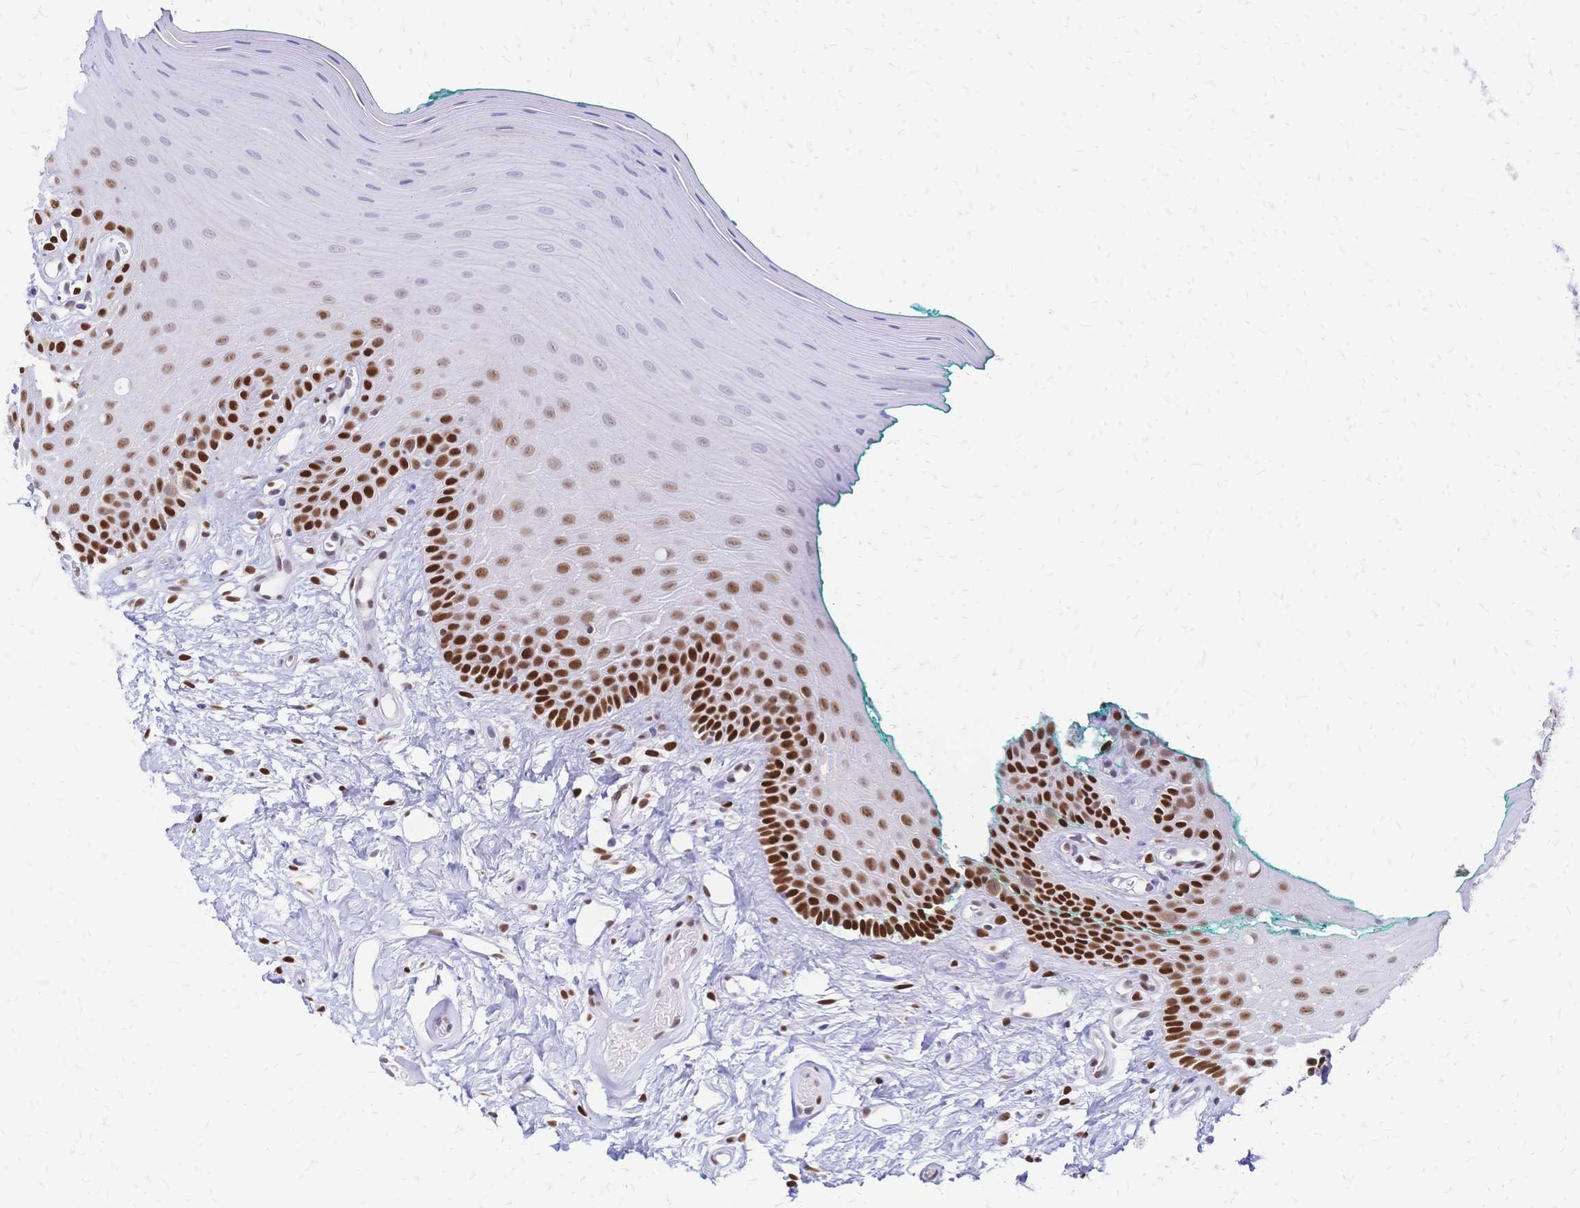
{"staining": {"intensity": "strong", "quantity": "25%-75%", "location": "nuclear"}, "tissue": "oral mucosa", "cell_type": "Squamous epithelial cells", "image_type": "normal", "snomed": [{"axis": "morphology", "description": "Normal tissue, NOS"}, {"axis": "topography", "description": "Oral tissue"}], "caption": "DAB immunohistochemical staining of normal human oral mucosa displays strong nuclear protein staining in about 25%-75% of squamous epithelial cells.", "gene": "NFIC", "patient": {"sex": "female", "age": 40}}